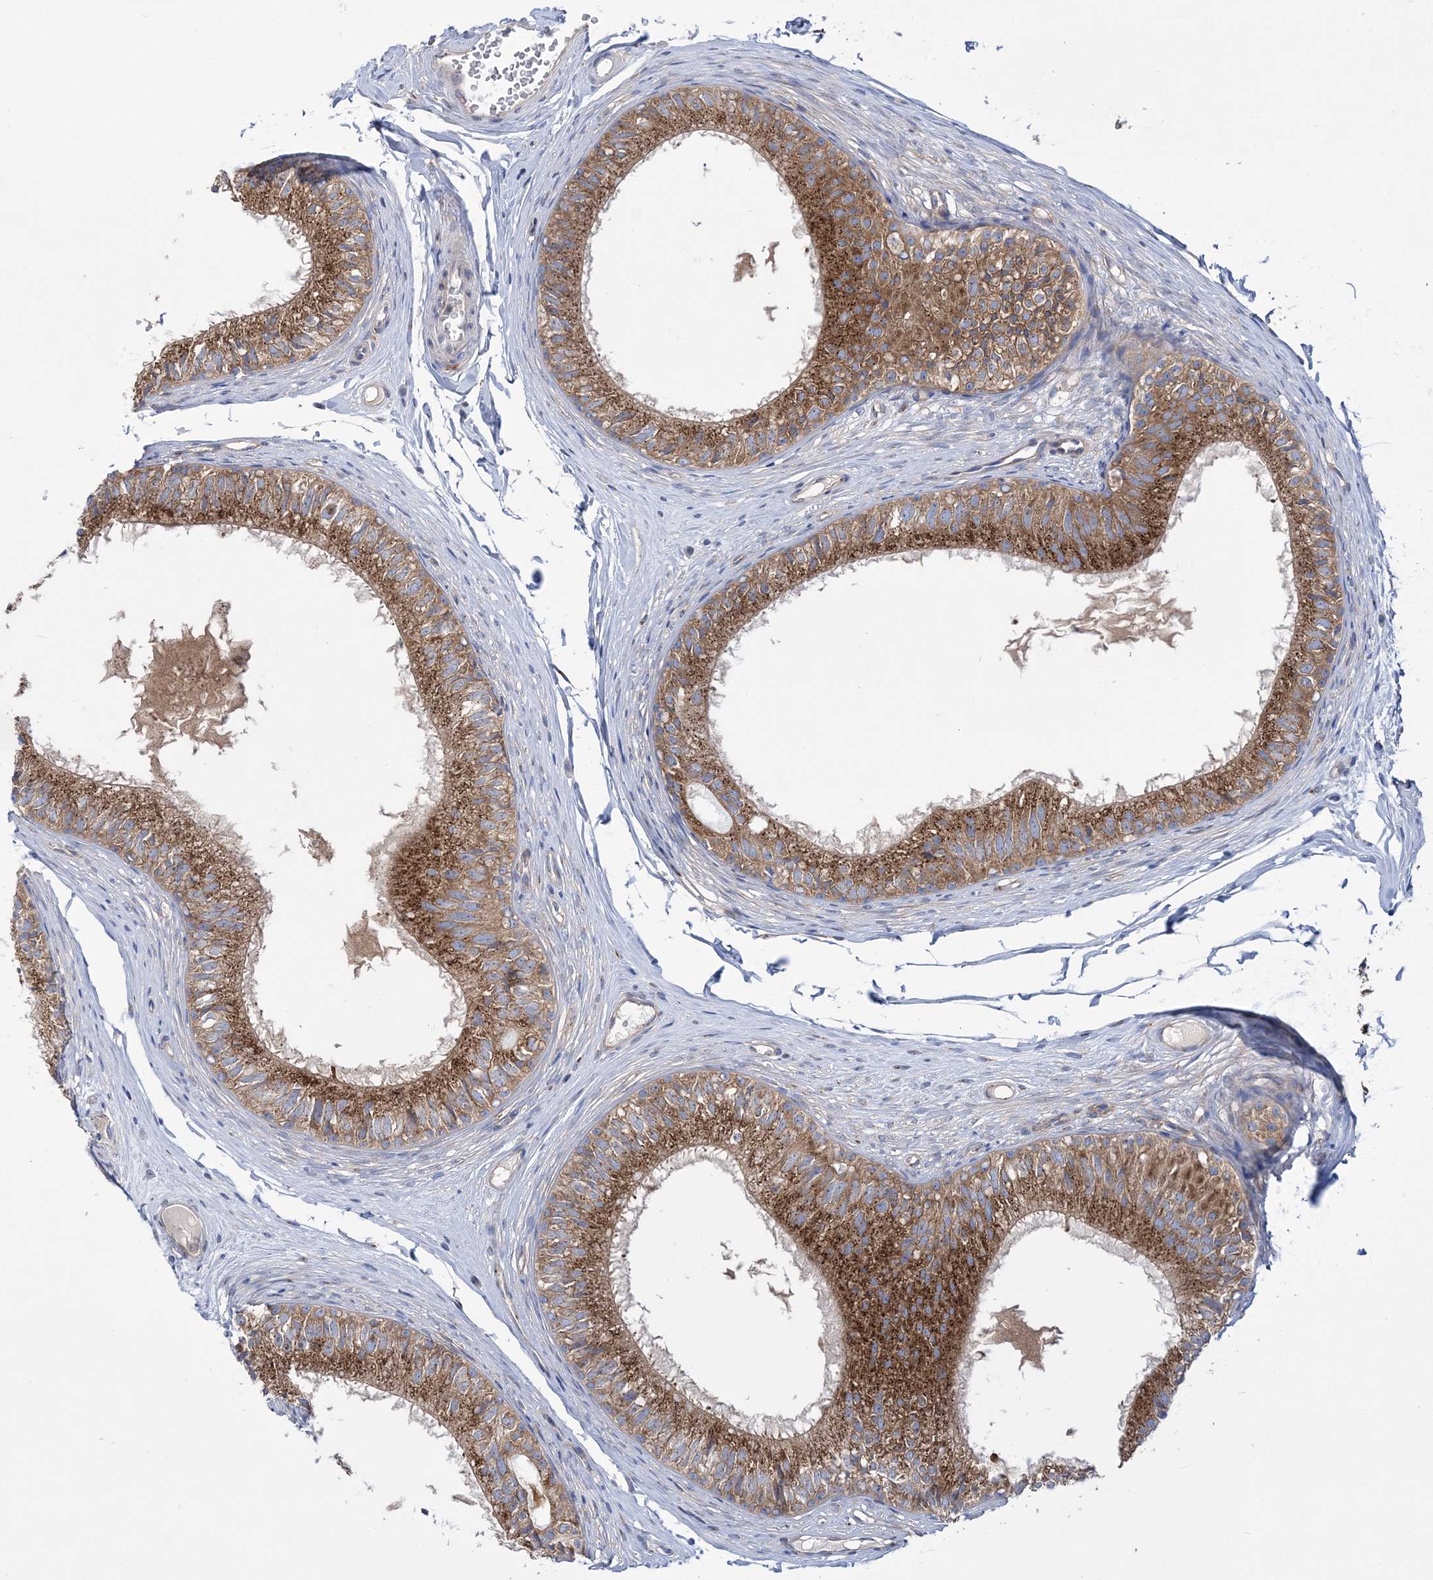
{"staining": {"intensity": "strong", "quantity": ">75%", "location": "cytoplasmic/membranous"}, "tissue": "epididymis", "cell_type": "Glandular cells", "image_type": "normal", "snomed": [{"axis": "morphology", "description": "Normal tissue, NOS"}, {"axis": "morphology", "description": "Seminoma in situ"}, {"axis": "topography", "description": "Testis"}, {"axis": "topography", "description": "Epididymis"}], "caption": "This photomicrograph displays IHC staining of benign epididymis, with high strong cytoplasmic/membranous positivity in approximately >75% of glandular cells.", "gene": "COPB2", "patient": {"sex": "male", "age": 28}}